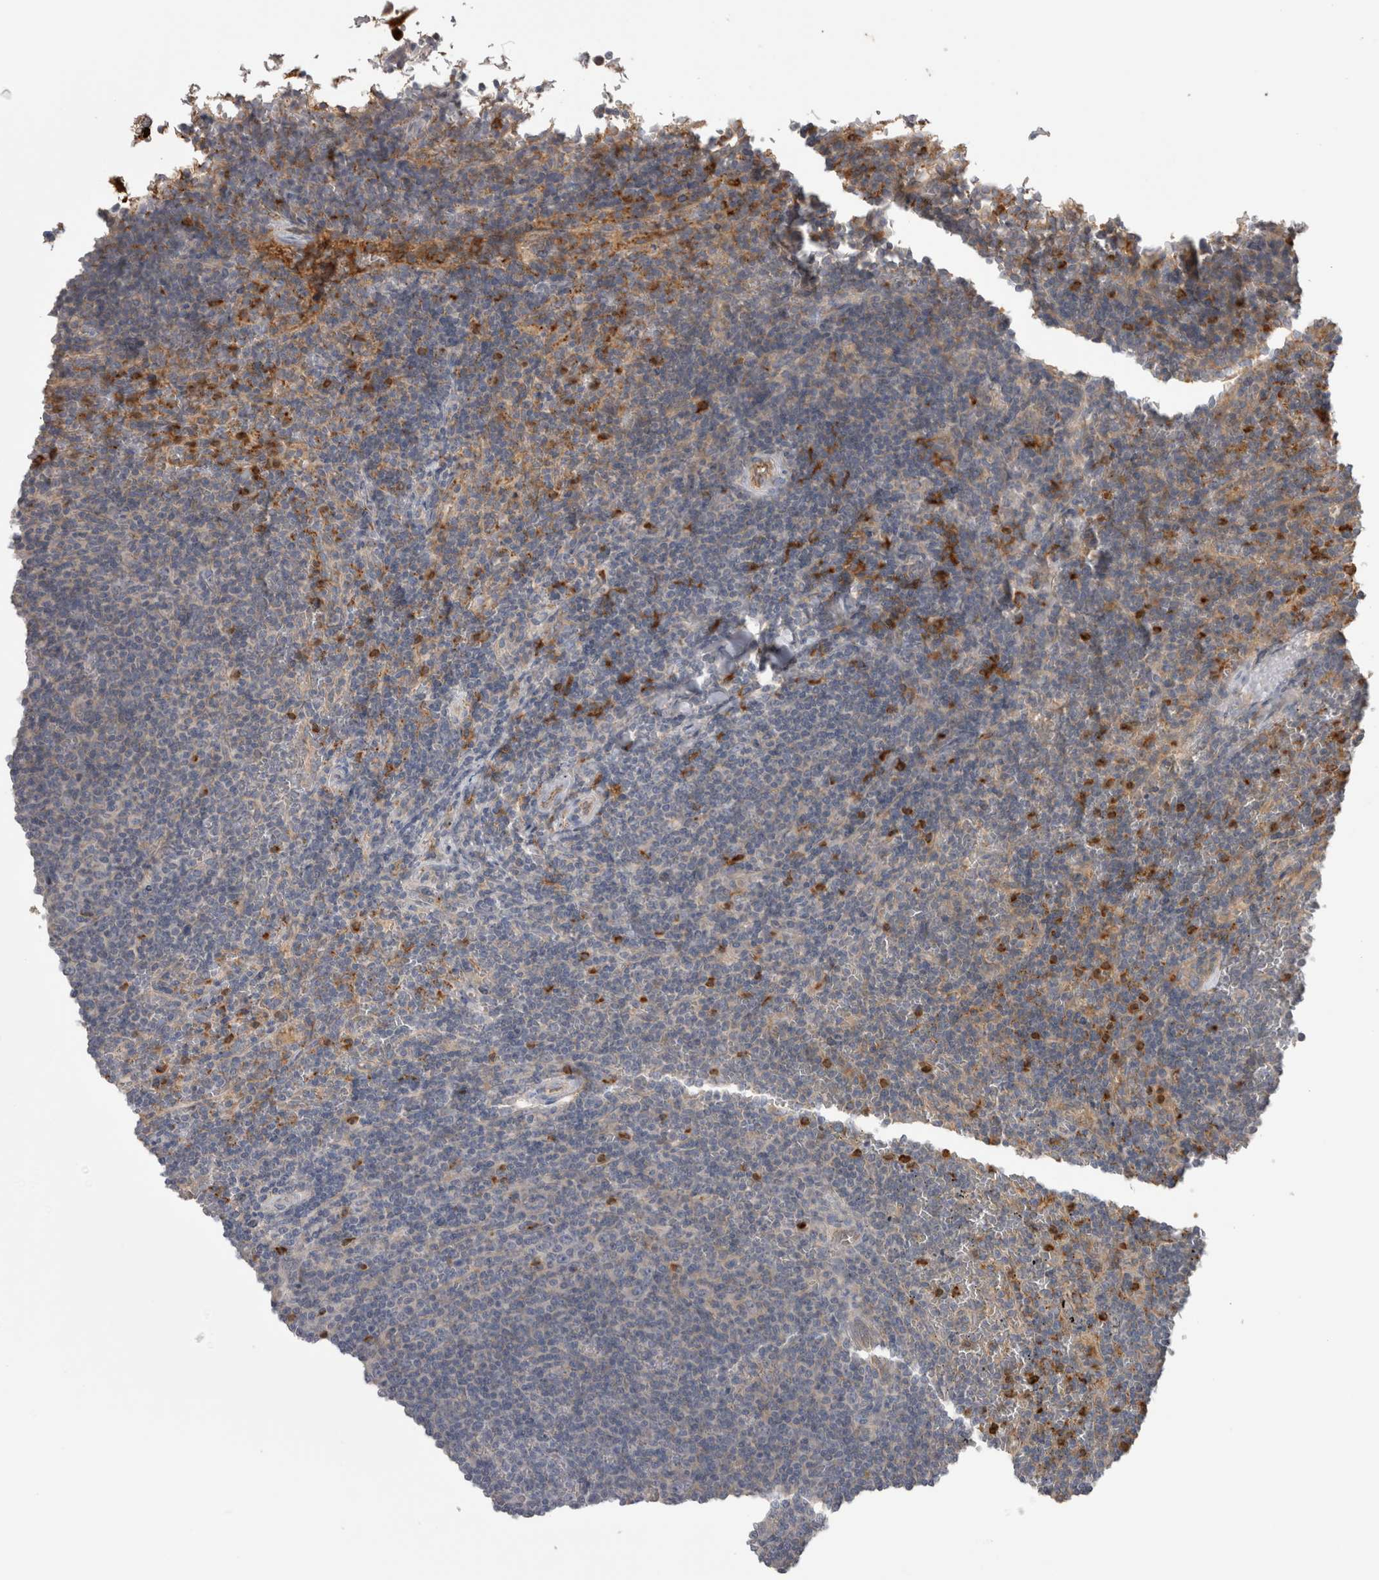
{"staining": {"intensity": "negative", "quantity": "none", "location": "none"}, "tissue": "lymphoma", "cell_type": "Tumor cells", "image_type": "cancer", "snomed": [{"axis": "morphology", "description": "Malignant lymphoma, non-Hodgkin's type, Low grade"}, {"axis": "topography", "description": "Spleen"}], "caption": "Tumor cells are negative for brown protein staining in low-grade malignant lymphoma, non-Hodgkin's type.", "gene": "TBCE", "patient": {"sex": "female", "age": 50}}